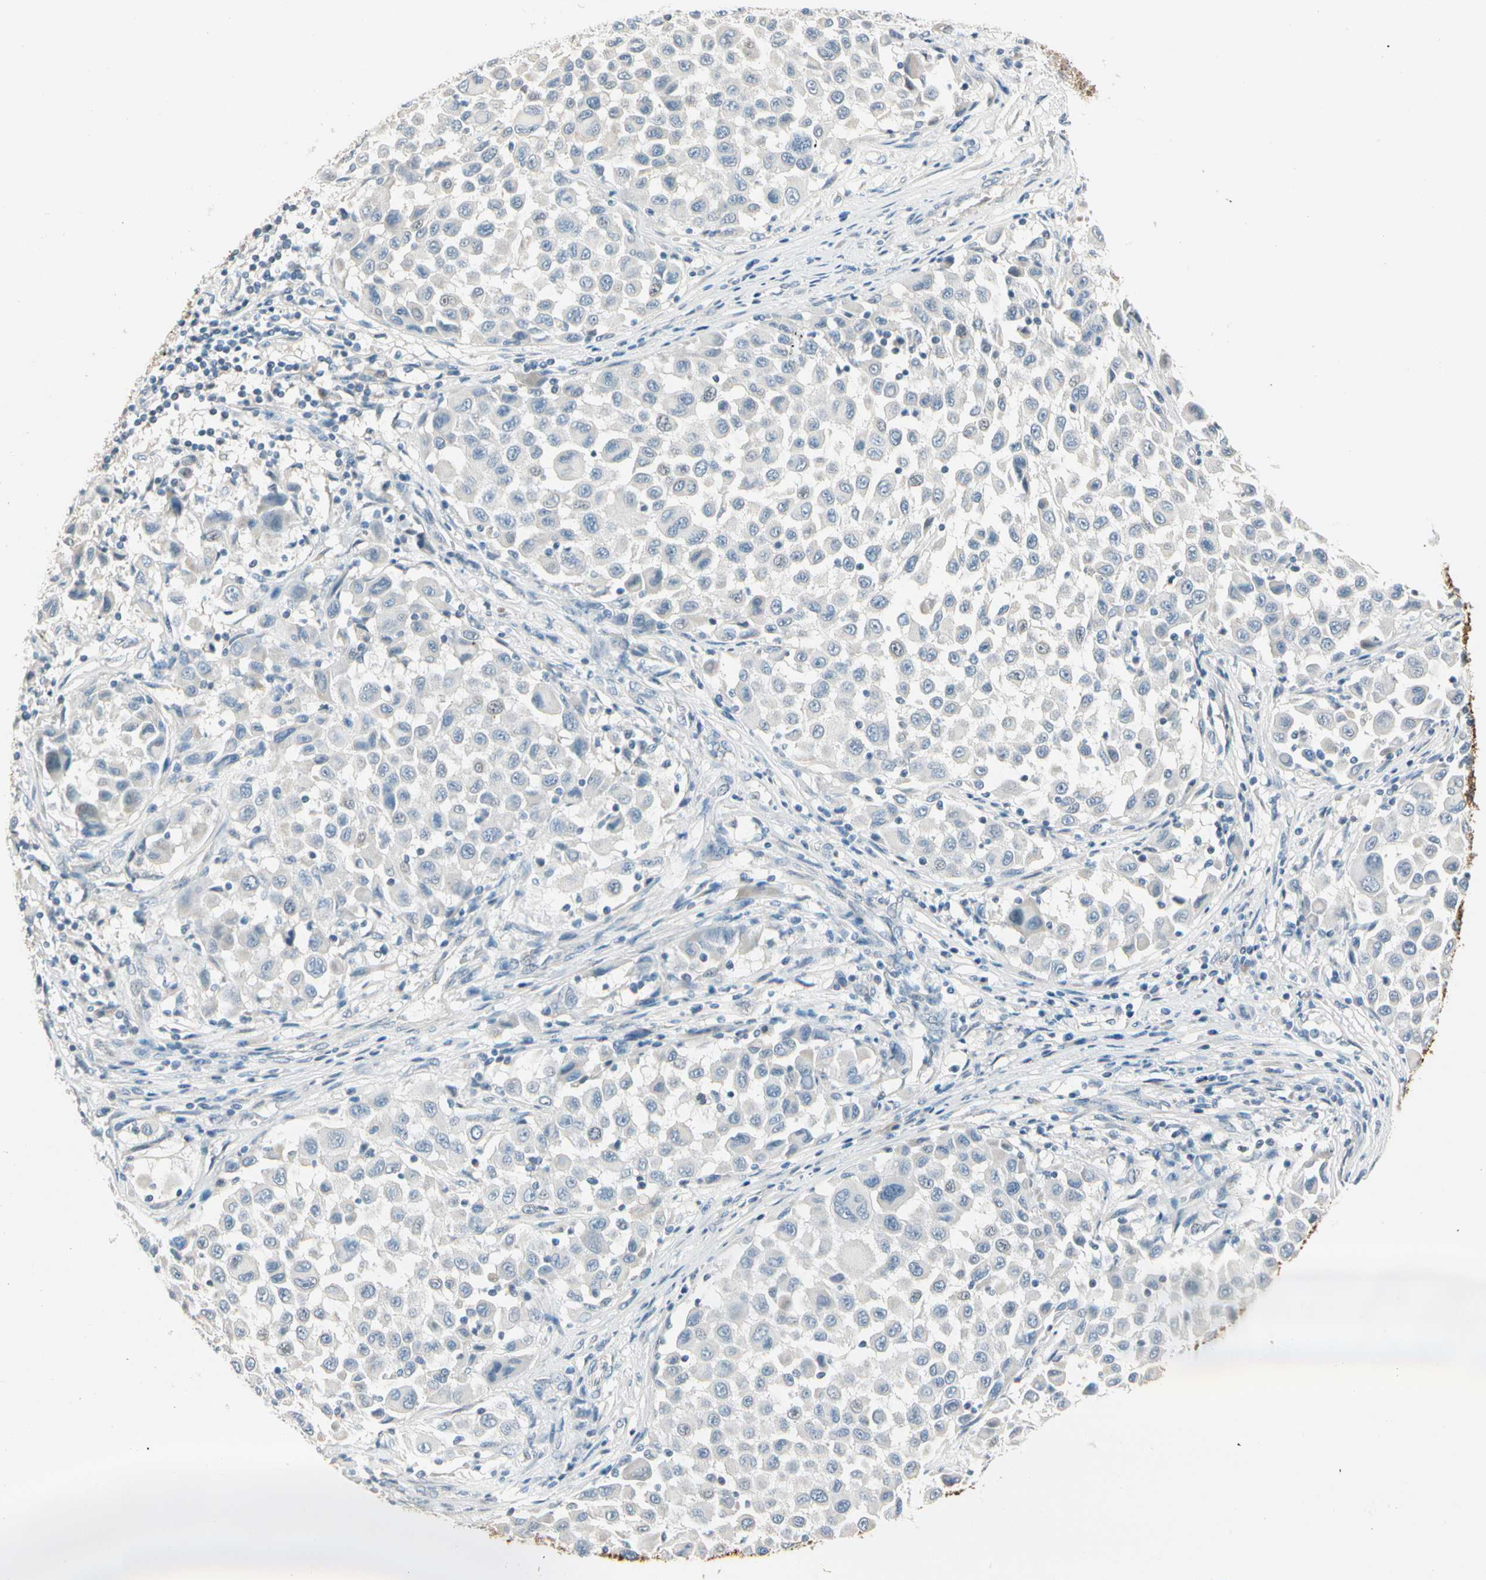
{"staining": {"intensity": "negative", "quantity": "none", "location": "none"}, "tissue": "melanoma", "cell_type": "Tumor cells", "image_type": "cancer", "snomed": [{"axis": "morphology", "description": "Malignant melanoma, Metastatic site"}, {"axis": "topography", "description": "Lymph node"}], "caption": "The immunohistochemistry (IHC) image has no significant staining in tumor cells of malignant melanoma (metastatic site) tissue.", "gene": "STK40", "patient": {"sex": "male", "age": 61}}